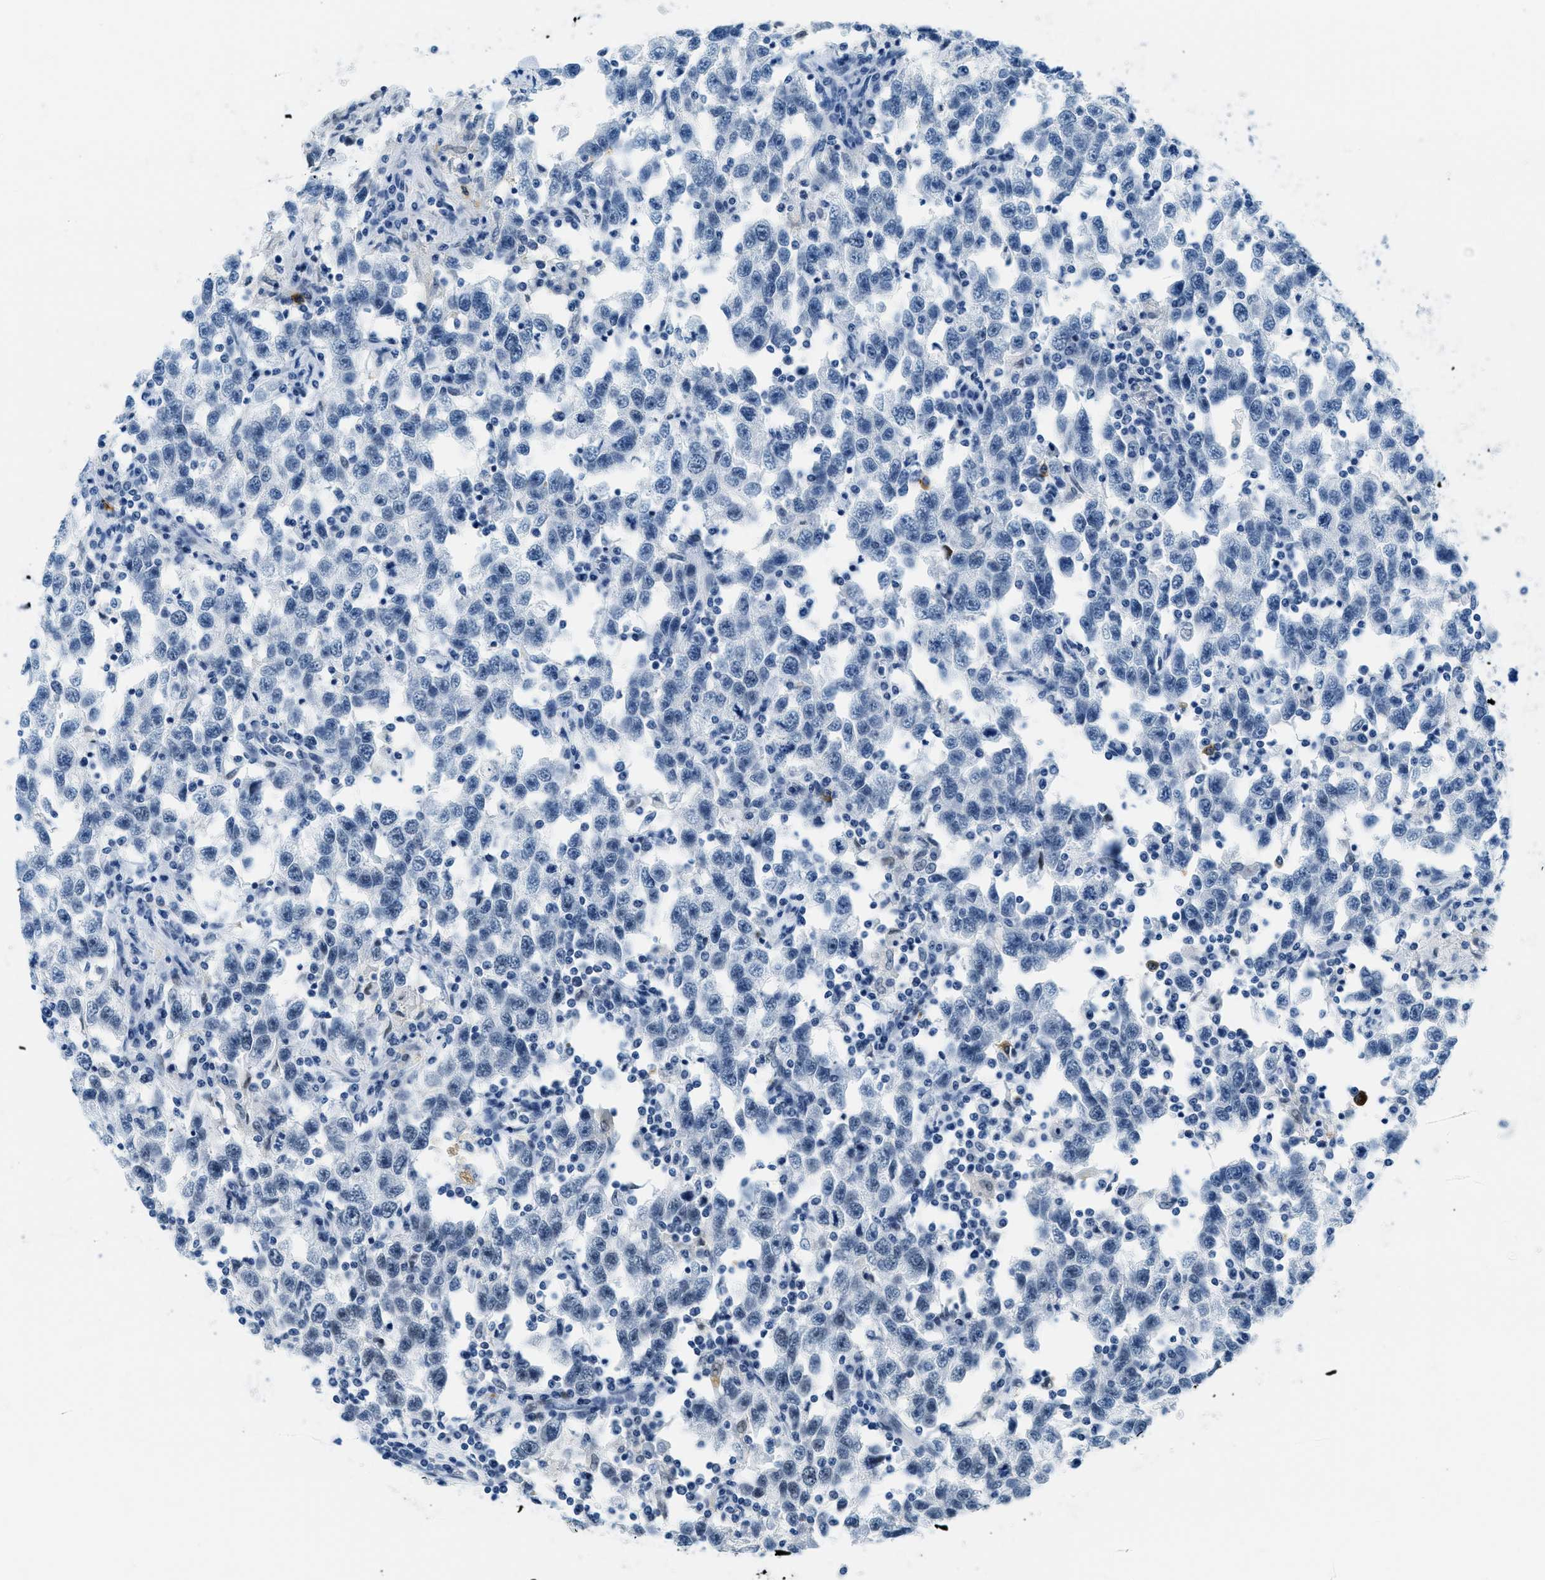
{"staining": {"intensity": "negative", "quantity": "none", "location": "none"}, "tissue": "testis cancer", "cell_type": "Tumor cells", "image_type": "cancer", "snomed": [{"axis": "morphology", "description": "Seminoma, NOS"}, {"axis": "topography", "description": "Testis"}], "caption": "The immunohistochemistry image has no significant staining in tumor cells of testis cancer (seminoma) tissue.", "gene": "PLA2G2A", "patient": {"sex": "male", "age": 41}}